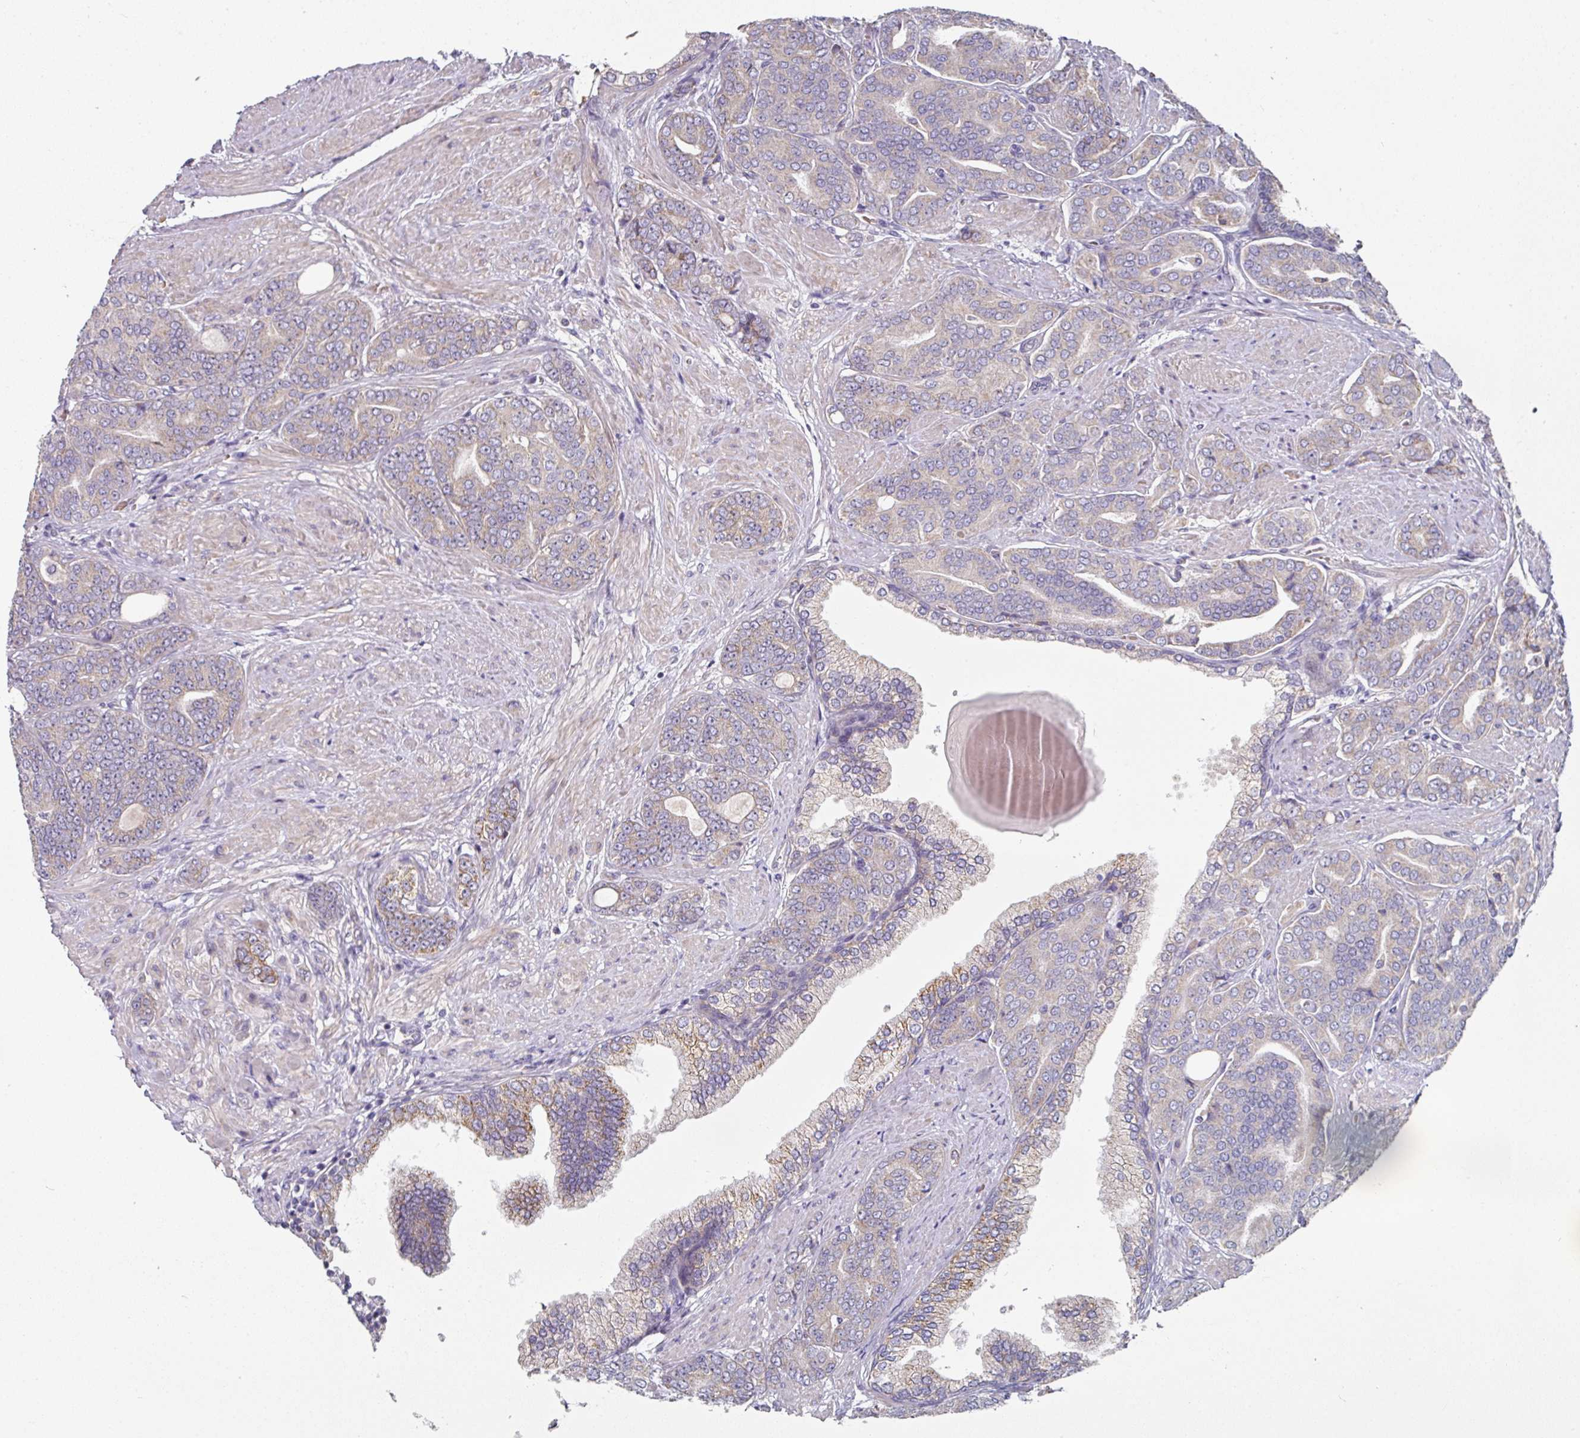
{"staining": {"intensity": "weak", "quantity": "<25%", "location": "cytoplasmic/membranous"}, "tissue": "prostate cancer", "cell_type": "Tumor cells", "image_type": "cancer", "snomed": [{"axis": "morphology", "description": "Adenocarcinoma, High grade"}, {"axis": "topography", "description": "Prostate"}], "caption": "Tumor cells are negative for brown protein staining in prostate cancer (adenocarcinoma (high-grade)).", "gene": "PYROXD2", "patient": {"sex": "male", "age": 67}}